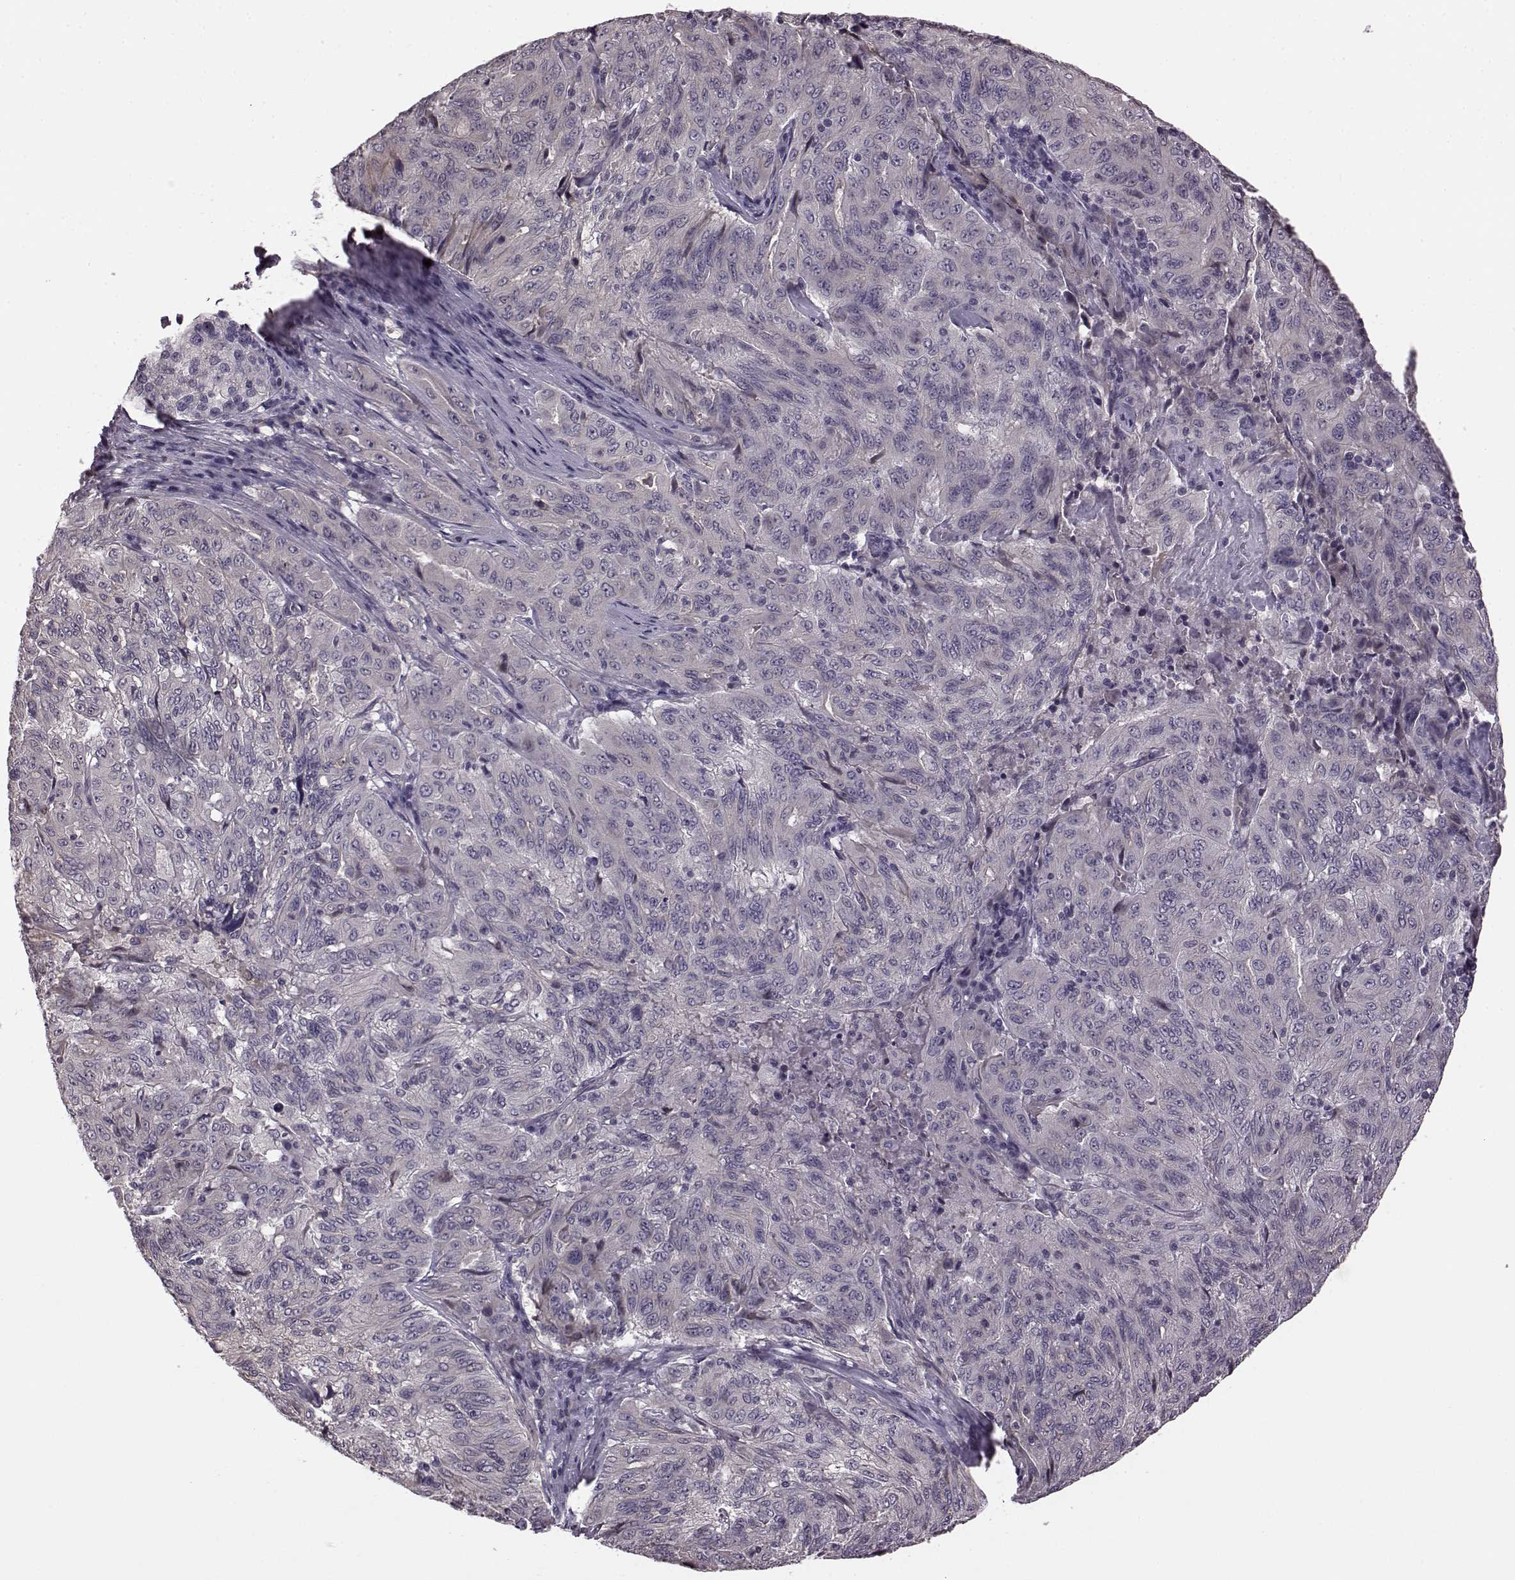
{"staining": {"intensity": "negative", "quantity": "none", "location": "none"}, "tissue": "pancreatic cancer", "cell_type": "Tumor cells", "image_type": "cancer", "snomed": [{"axis": "morphology", "description": "Adenocarcinoma, NOS"}, {"axis": "topography", "description": "Pancreas"}], "caption": "Pancreatic adenocarcinoma stained for a protein using immunohistochemistry (IHC) exhibits no staining tumor cells.", "gene": "GRK1", "patient": {"sex": "male", "age": 63}}